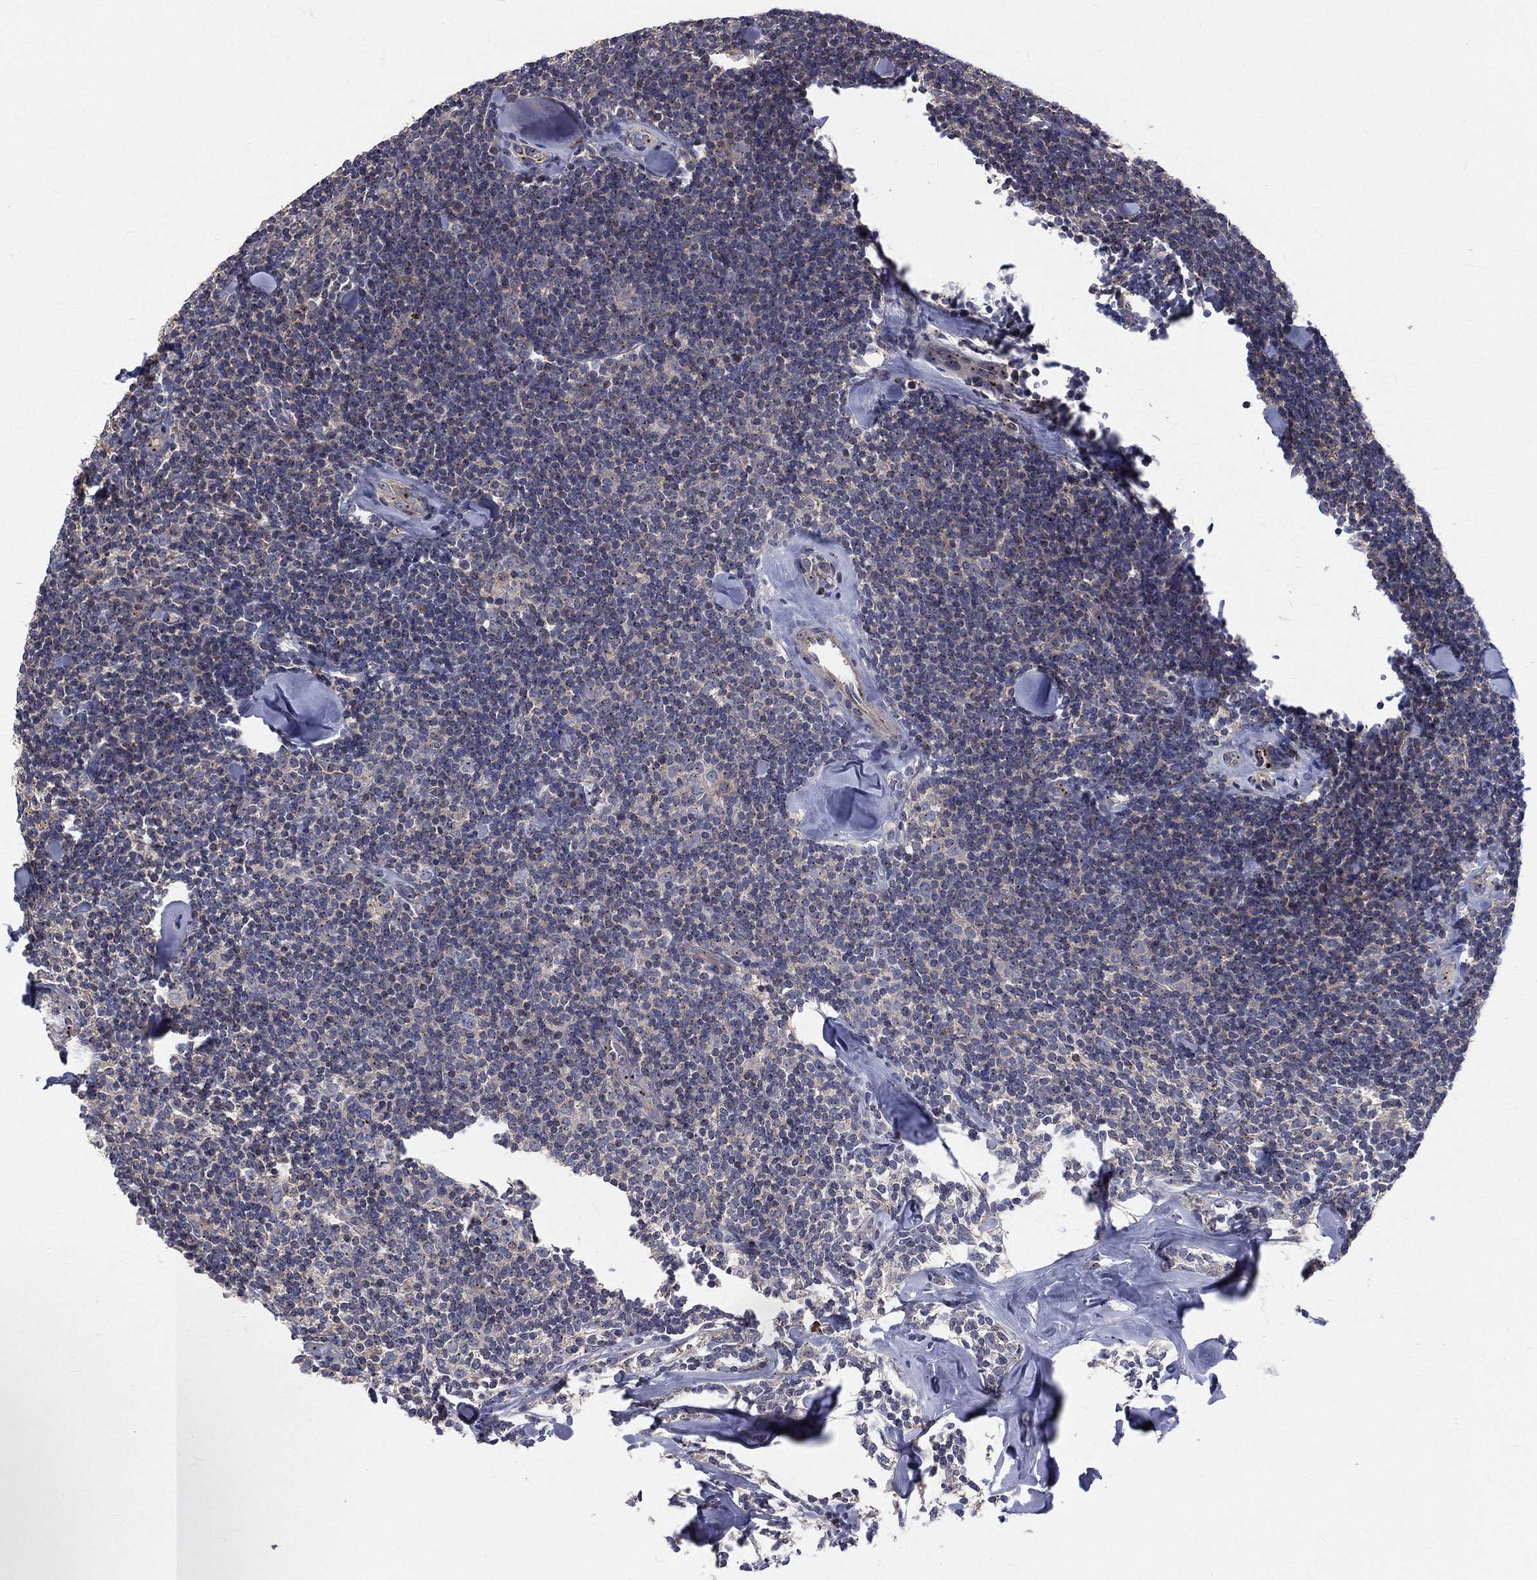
{"staining": {"intensity": "weak", "quantity": "<25%", "location": "cytoplasmic/membranous"}, "tissue": "lymphoma", "cell_type": "Tumor cells", "image_type": "cancer", "snomed": [{"axis": "morphology", "description": "Malignant lymphoma, non-Hodgkin's type, Low grade"}, {"axis": "topography", "description": "Lymph node"}], "caption": "A photomicrograph of malignant lymphoma, non-Hodgkin's type (low-grade) stained for a protein demonstrates no brown staining in tumor cells.", "gene": "CROCC", "patient": {"sex": "female", "age": 56}}